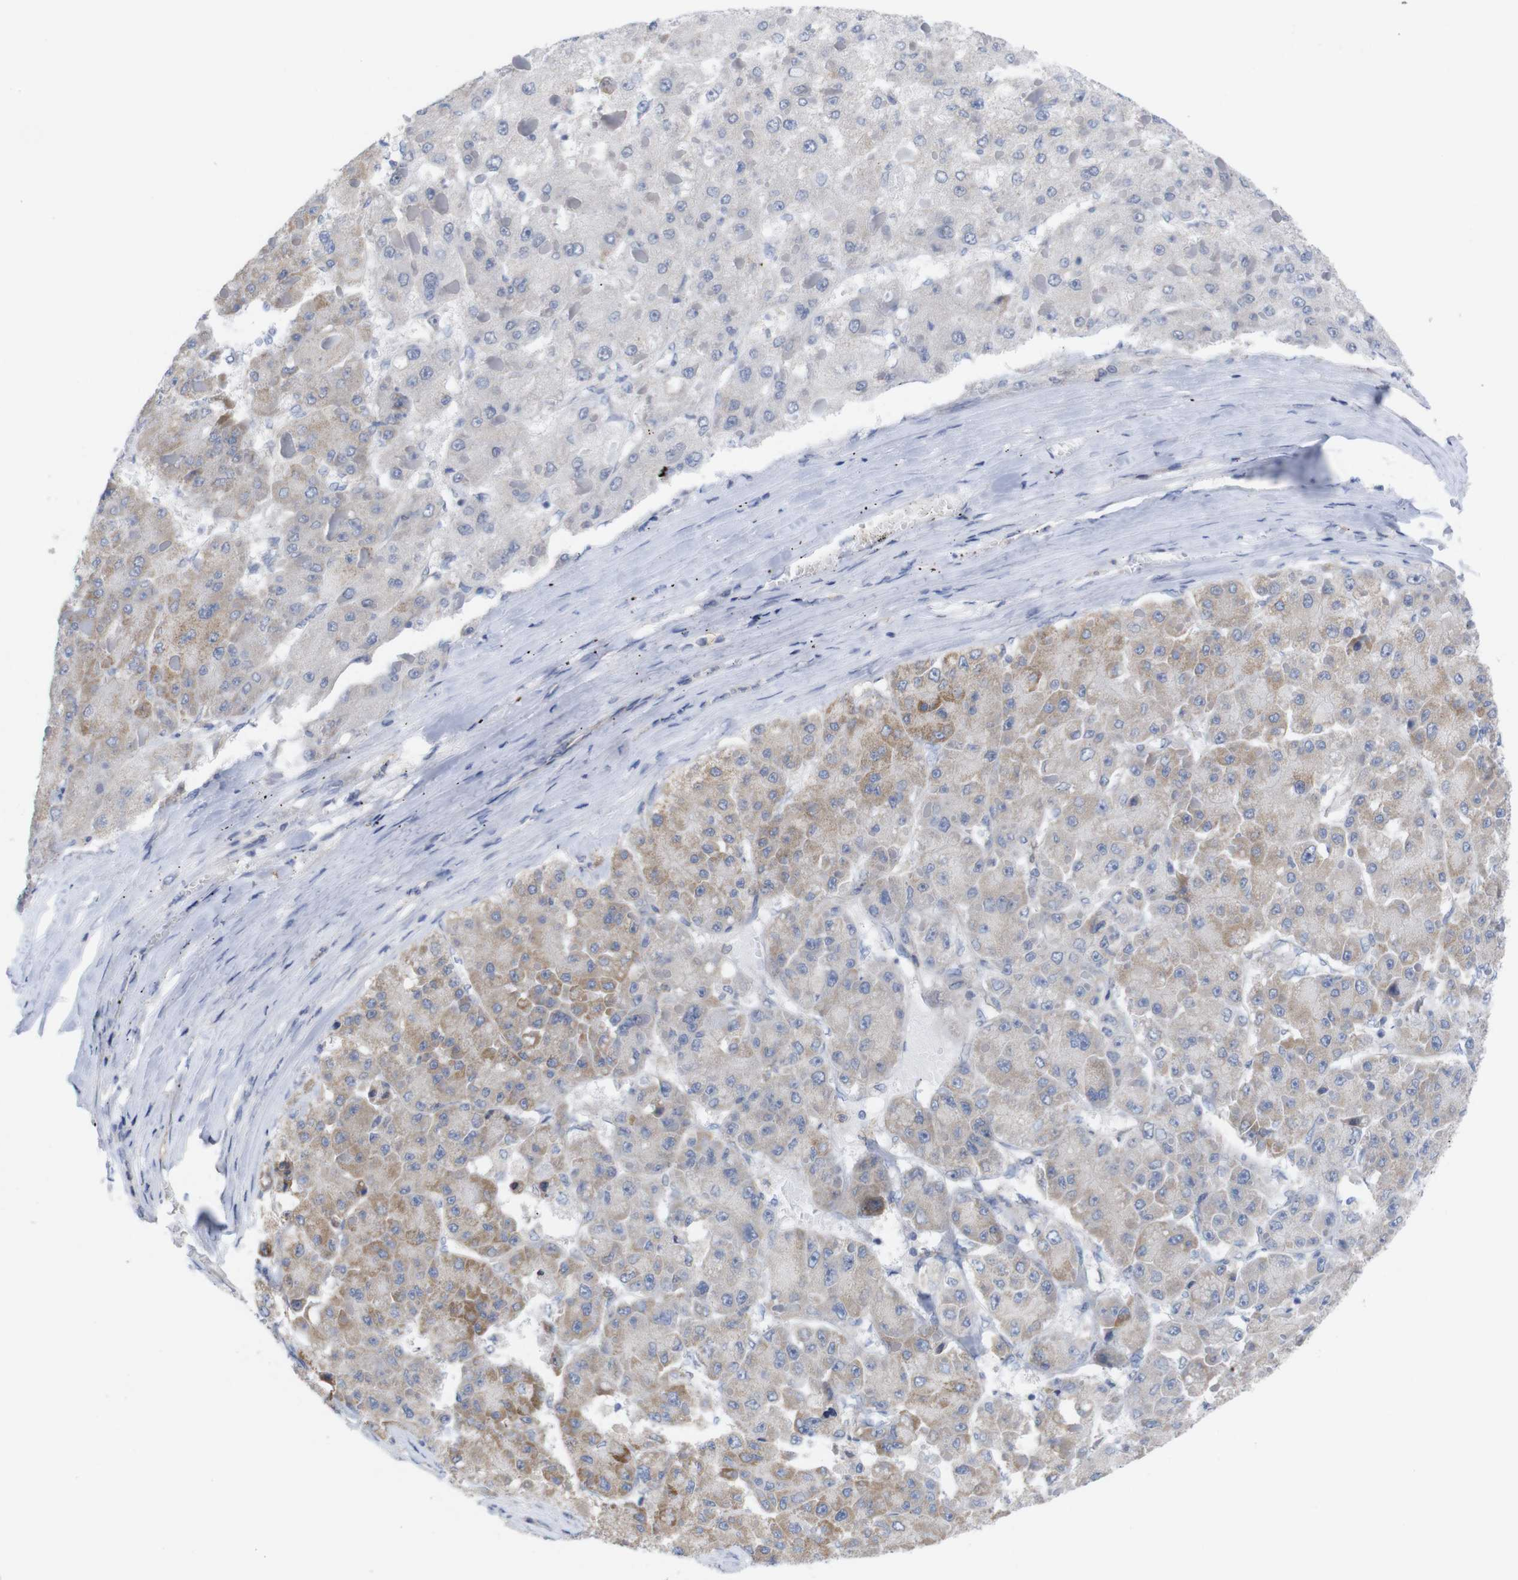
{"staining": {"intensity": "weak", "quantity": "25%-75%", "location": "cytoplasmic/membranous"}, "tissue": "liver cancer", "cell_type": "Tumor cells", "image_type": "cancer", "snomed": [{"axis": "morphology", "description": "Carcinoma, Hepatocellular, NOS"}, {"axis": "topography", "description": "Liver"}], "caption": "Hepatocellular carcinoma (liver) stained with IHC reveals weak cytoplasmic/membranous staining in approximately 25%-75% of tumor cells. Nuclei are stained in blue.", "gene": "USH1C", "patient": {"sex": "female", "age": 73}}